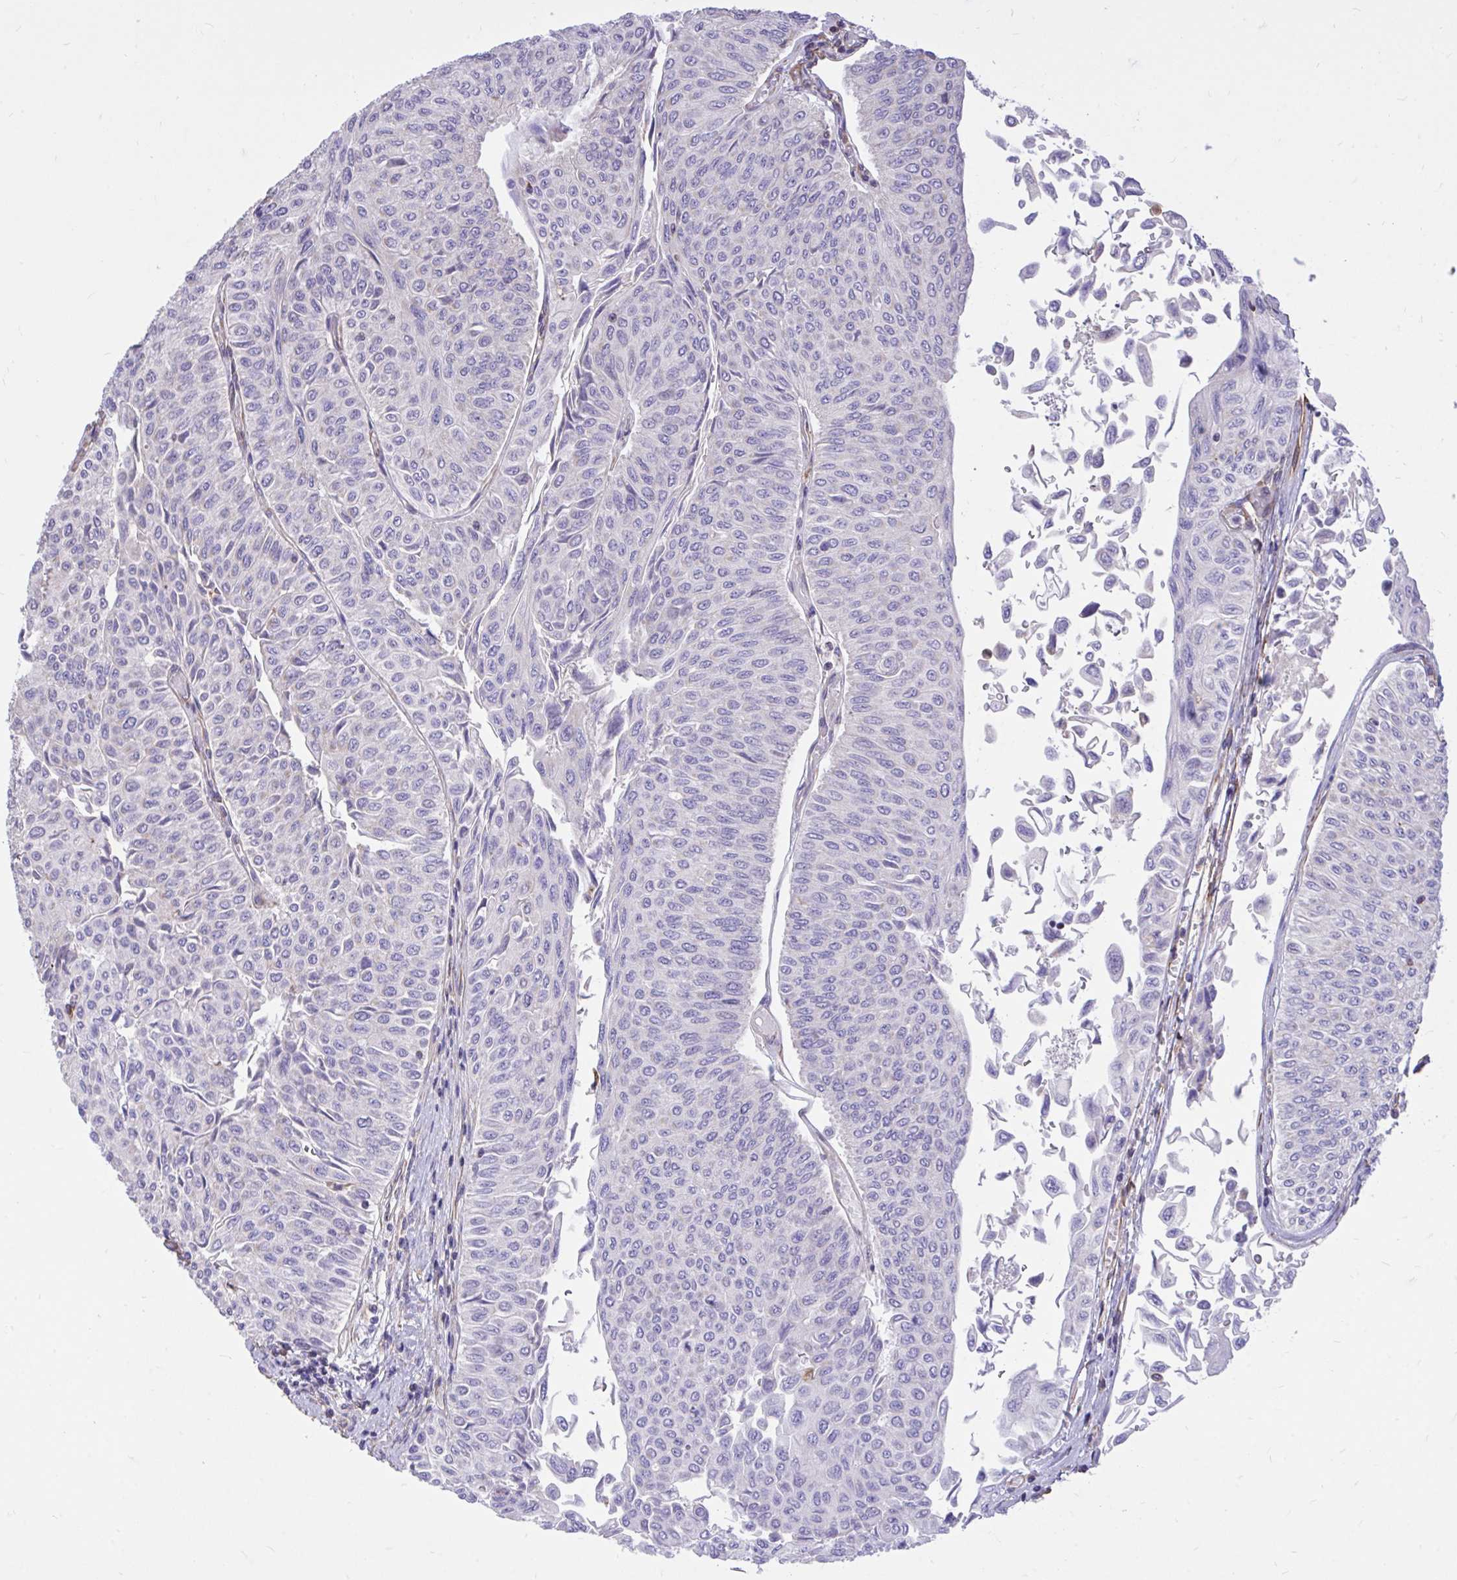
{"staining": {"intensity": "weak", "quantity": "<25%", "location": "cytoplasmic/membranous"}, "tissue": "urothelial cancer", "cell_type": "Tumor cells", "image_type": "cancer", "snomed": [{"axis": "morphology", "description": "Urothelial carcinoma, NOS"}, {"axis": "topography", "description": "Urinary bladder"}], "caption": "The immunohistochemistry photomicrograph has no significant expression in tumor cells of transitional cell carcinoma tissue.", "gene": "RNF103", "patient": {"sex": "male", "age": 59}}